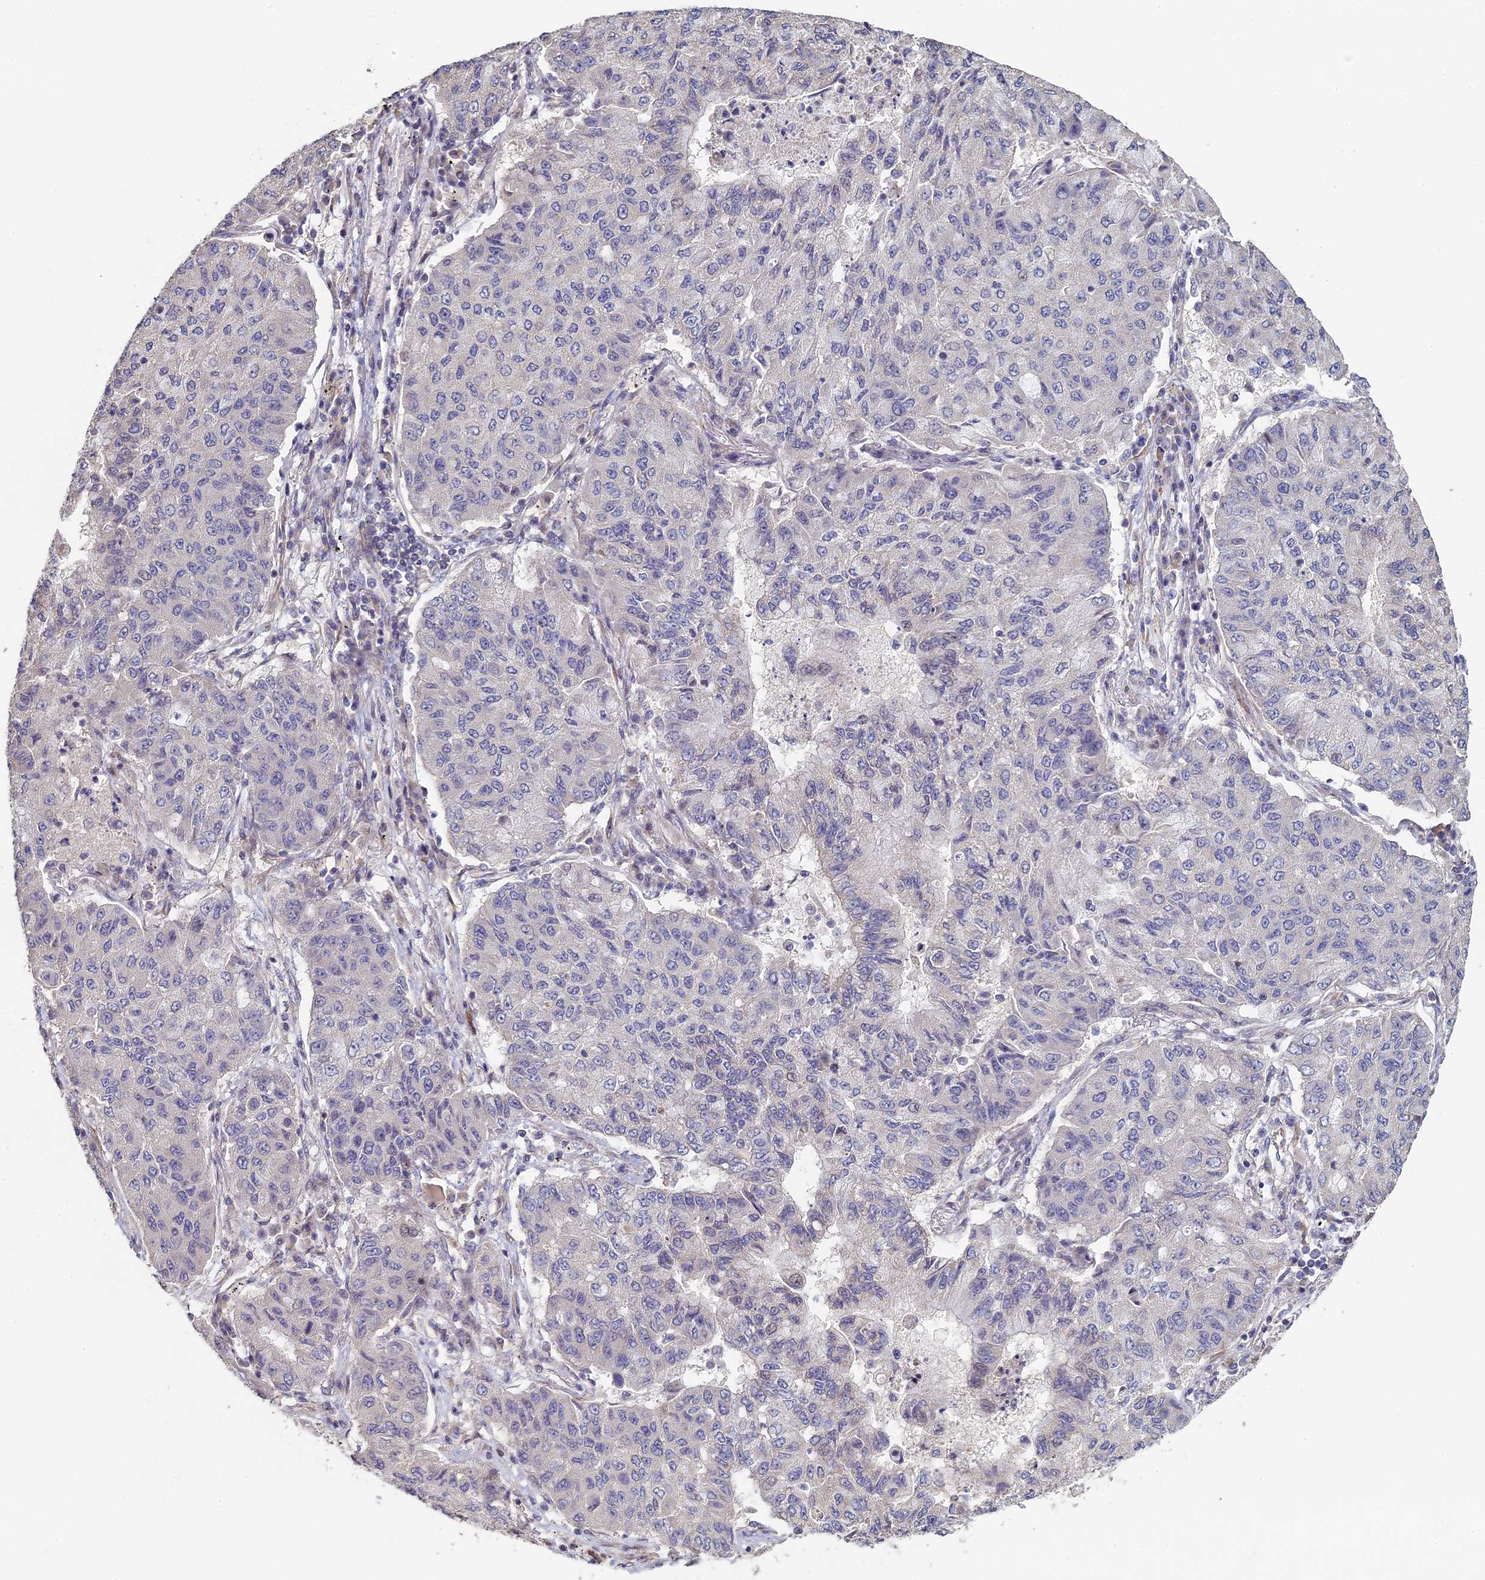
{"staining": {"intensity": "negative", "quantity": "none", "location": "none"}, "tissue": "lung cancer", "cell_type": "Tumor cells", "image_type": "cancer", "snomed": [{"axis": "morphology", "description": "Squamous cell carcinoma, NOS"}, {"axis": "topography", "description": "Lung"}], "caption": "Micrograph shows no significant protein expression in tumor cells of lung cancer (squamous cell carcinoma).", "gene": "DIXDC1", "patient": {"sex": "male", "age": 74}}